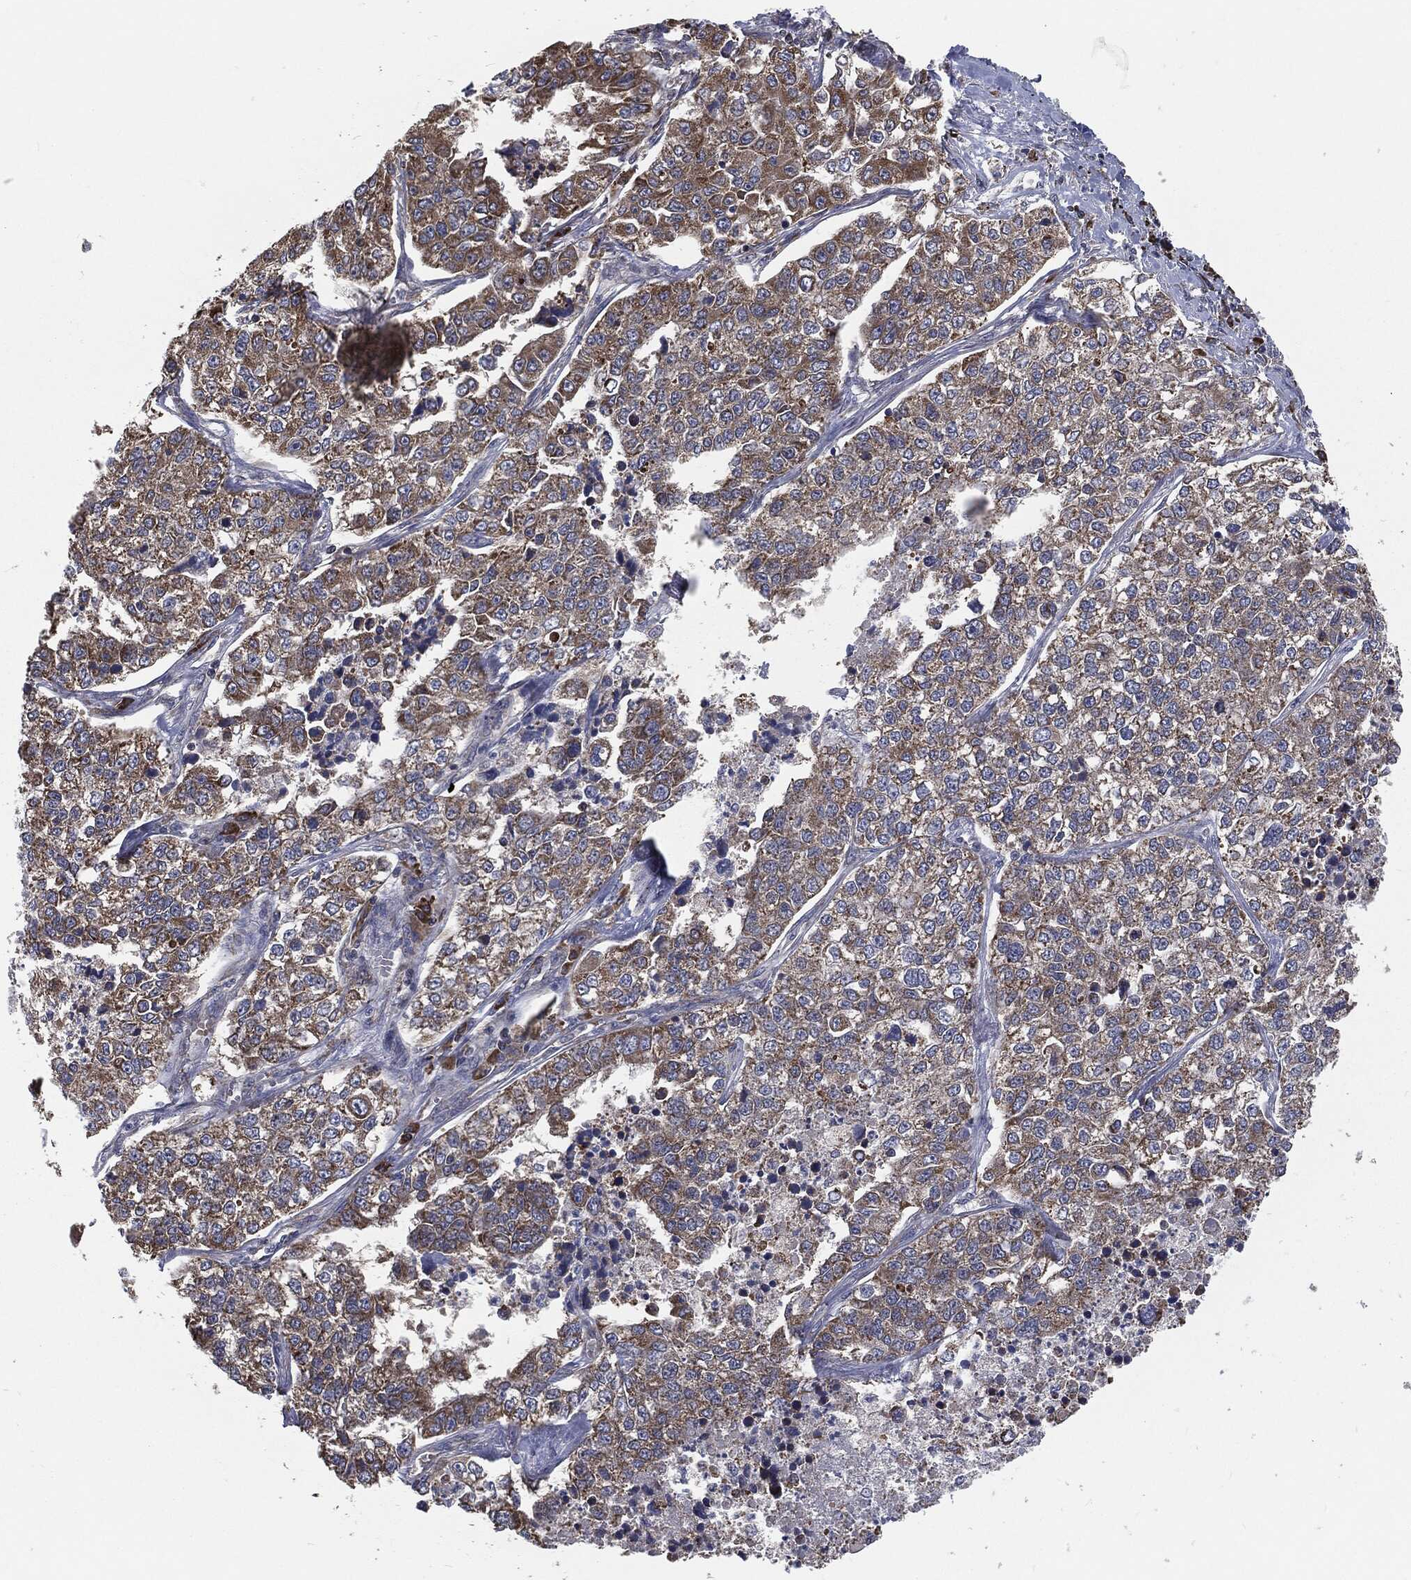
{"staining": {"intensity": "moderate", "quantity": "25%-75%", "location": "cytoplasmic/membranous"}, "tissue": "lung cancer", "cell_type": "Tumor cells", "image_type": "cancer", "snomed": [{"axis": "morphology", "description": "Adenocarcinoma, NOS"}, {"axis": "topography", "description": "Lung"}], "caption": "A high-resolution micrograph shows IHC staining of lung adenocarcinoma, which exhibits moderate cytoplasmic/membranous staining in about 25%-75% of tumor cells. Using DAB (brown) and hematoxylin (blue) stains, captured at high magnification using brightfield microscopy.", "gene": "PRDX4", "patient": {"sex": "male", "age": 49}}